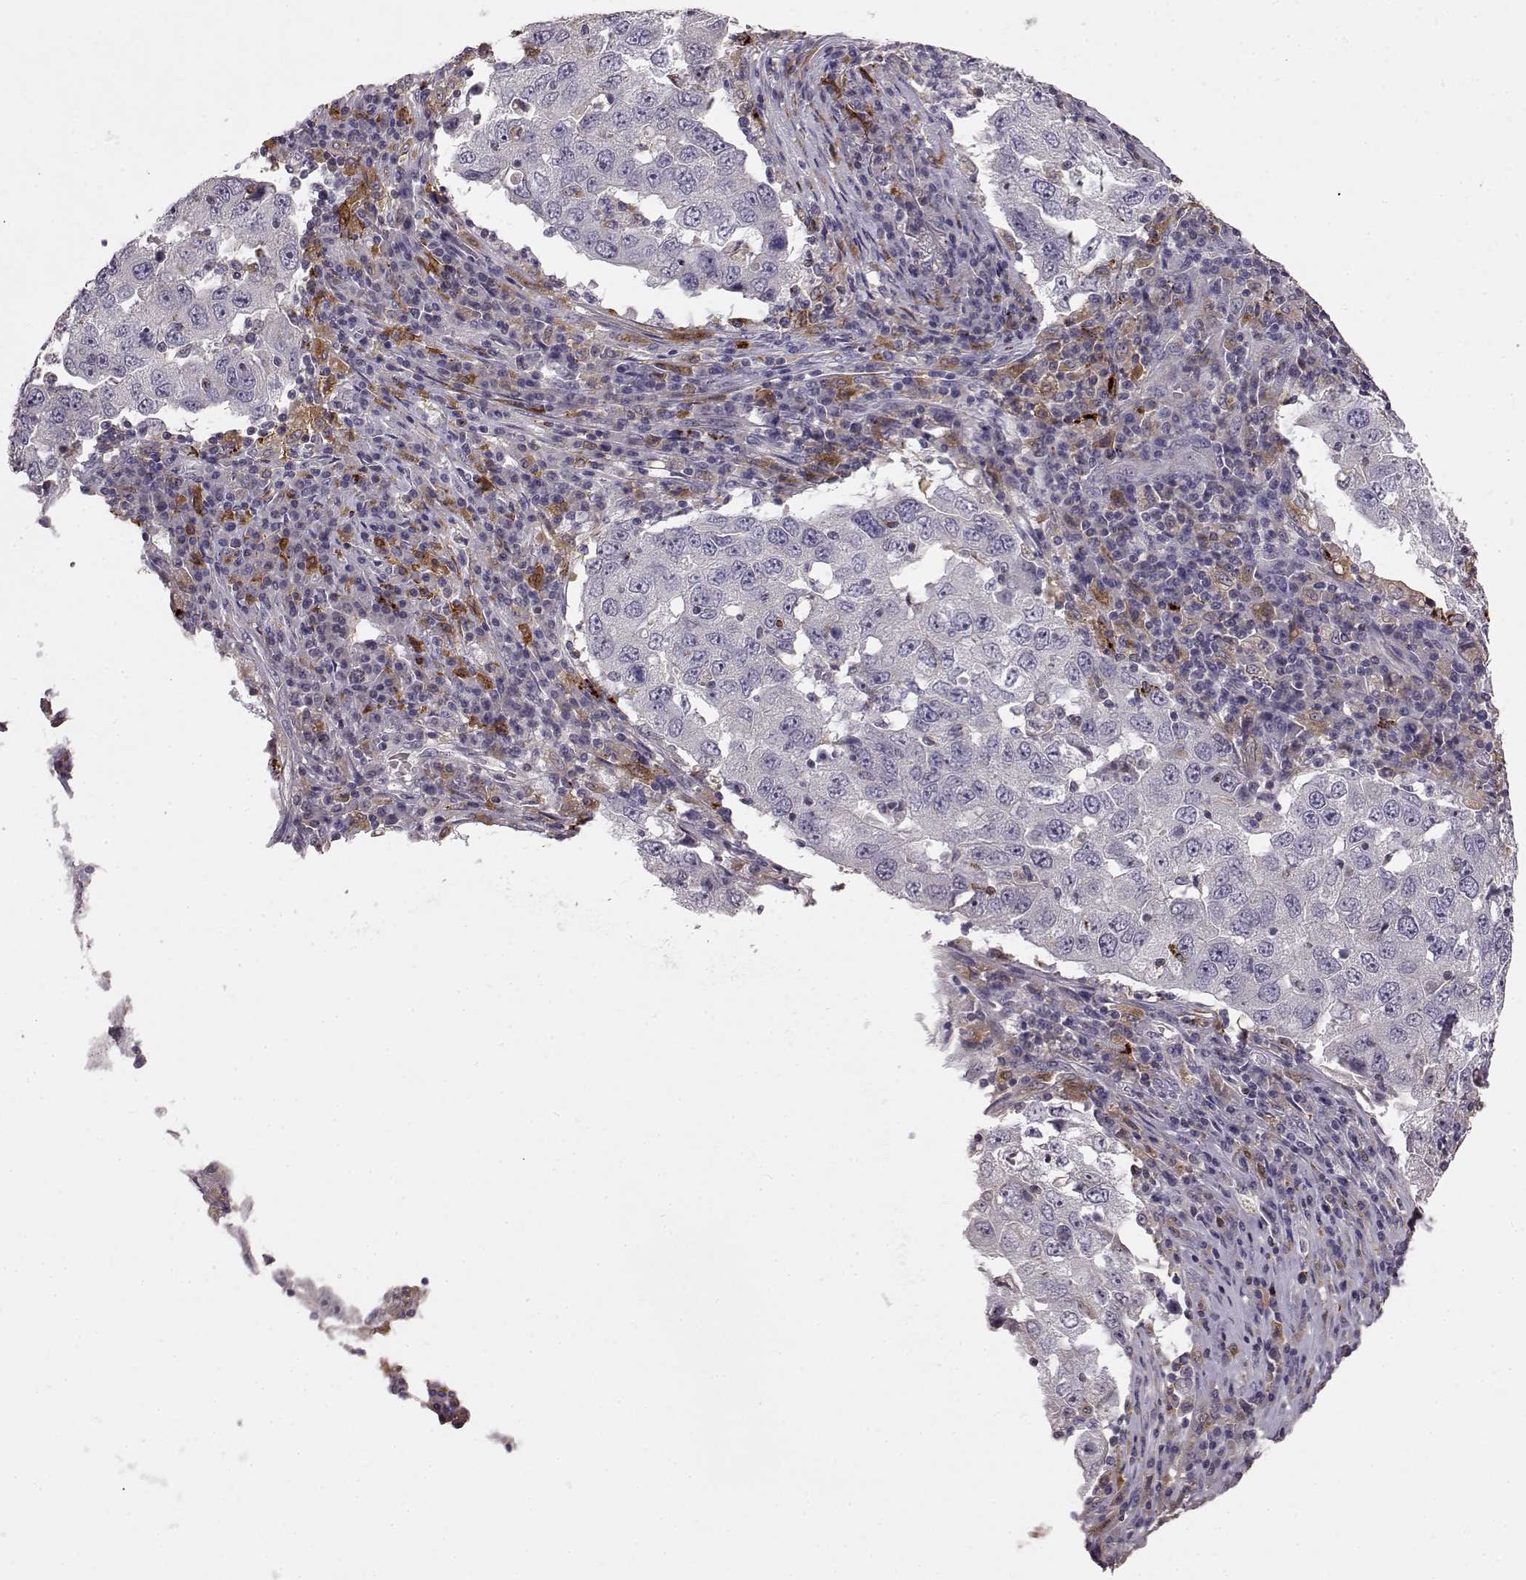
{"staining": {"intensity": "negative", "quantity": "none", "location": "none"}, "tissue": "lung cancer", "cell_type": "Tumor cells", "image_type": "cancer", "snomed": [{"axis": "morphology", "description": "Adenocarcinoma, NOS"}, {"axis": "topography", "description": "Lung"}], "caption": "Tumor cells show no significant staining in lung cancer.", "gene": "CCNF", "patient": {"sex": "male", "age": 73}}